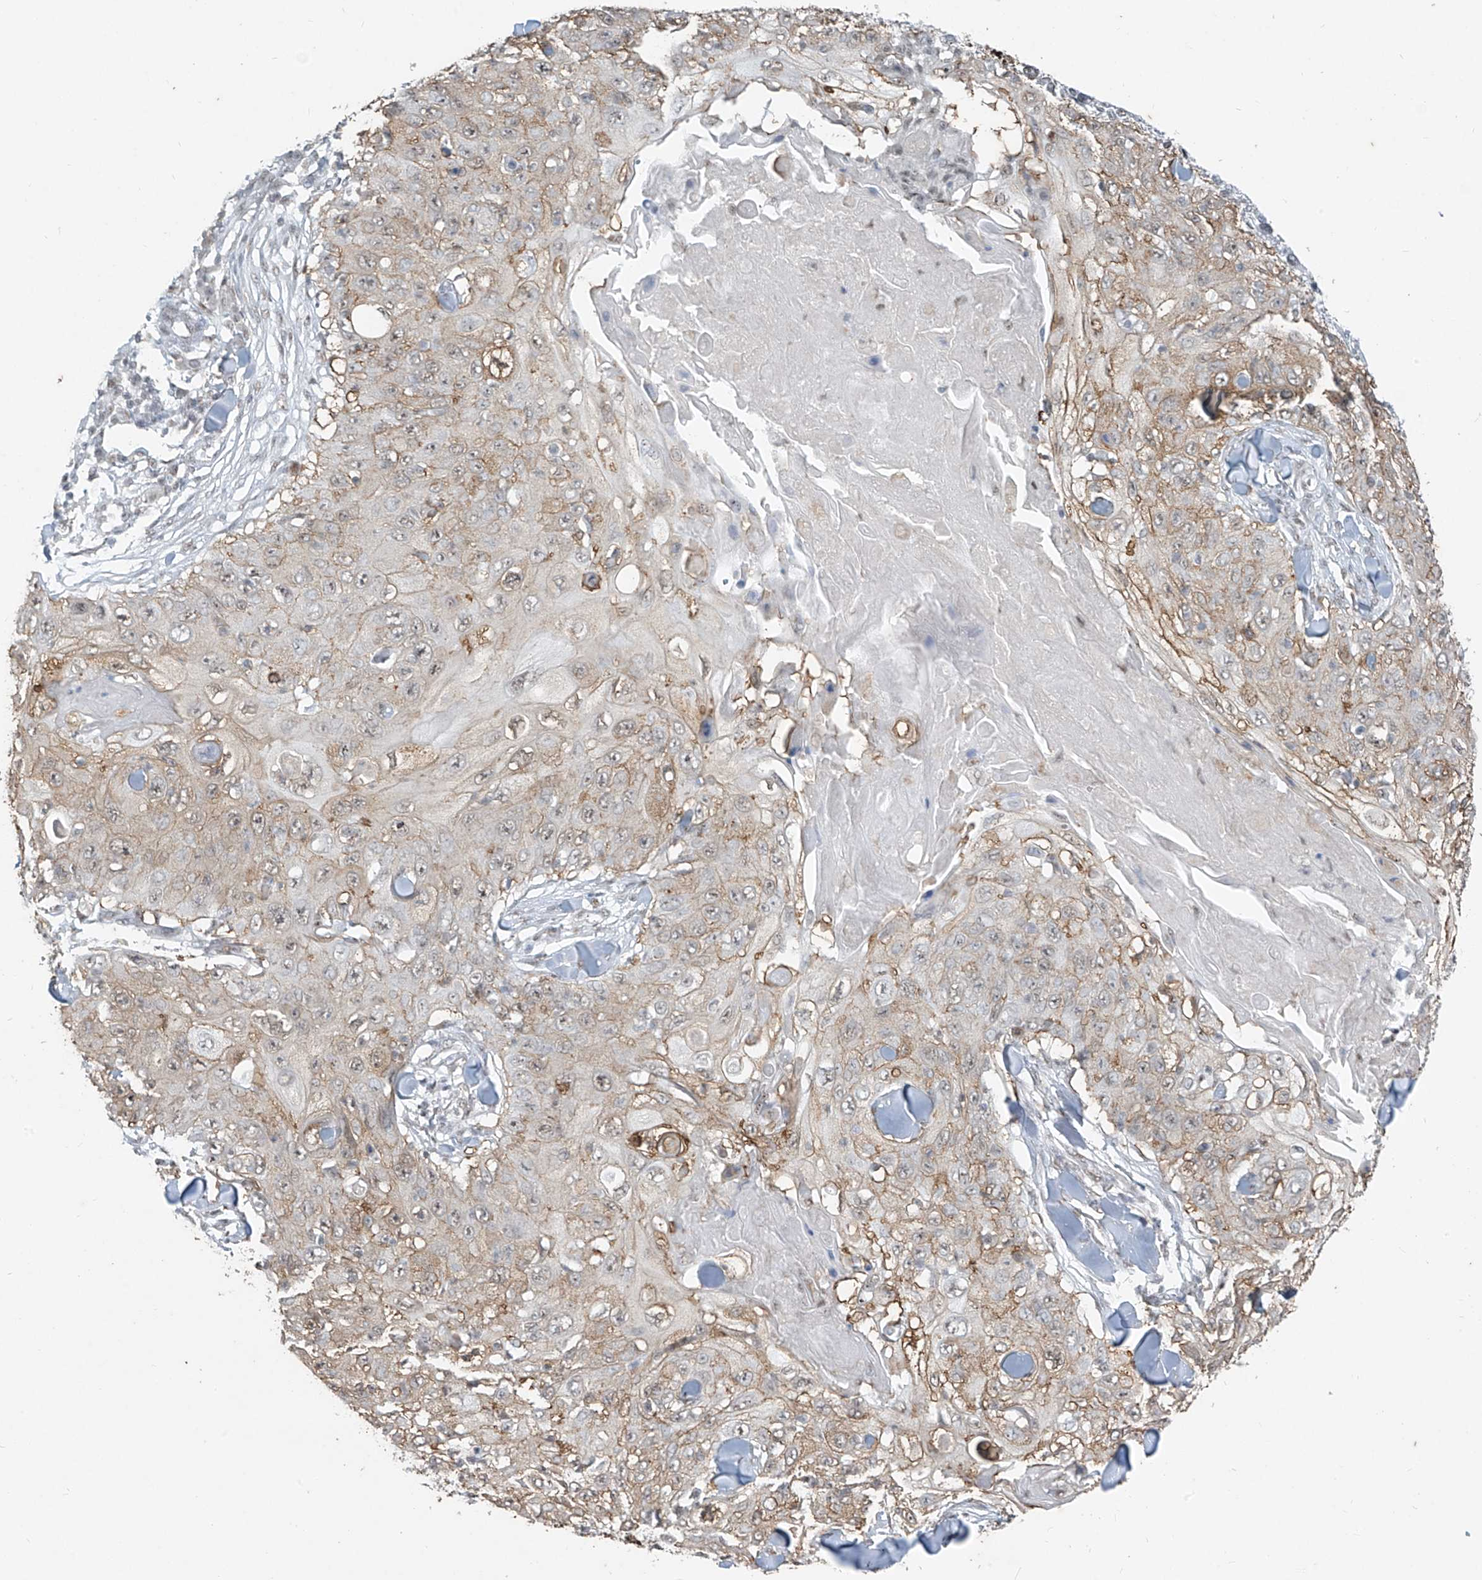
{"staining": {"intensity": "weak", "quantity": "25%-75%", "location": "cytoplasmic/membranous"}, "tissue": "skin cancer", "cell_type": "Tumor cells", "image_type": "cancer", "snomed": [{"axis": "morphology", "description": "Squamous cell carcinoma, NOS"}, {"axis": "topography", "description": "Skin"}], "caption": "Brown immunohistochemical staining in skin cancer (squamous cell carcinoma) reveals weak cytoplasmic/membranous positivity in about 25%-75% of tumor cells. The protein is shown in brown color, while the nuclei are stained blue.", "gene": "TFEC", "patient": {"sex": "male", "age": 86}}